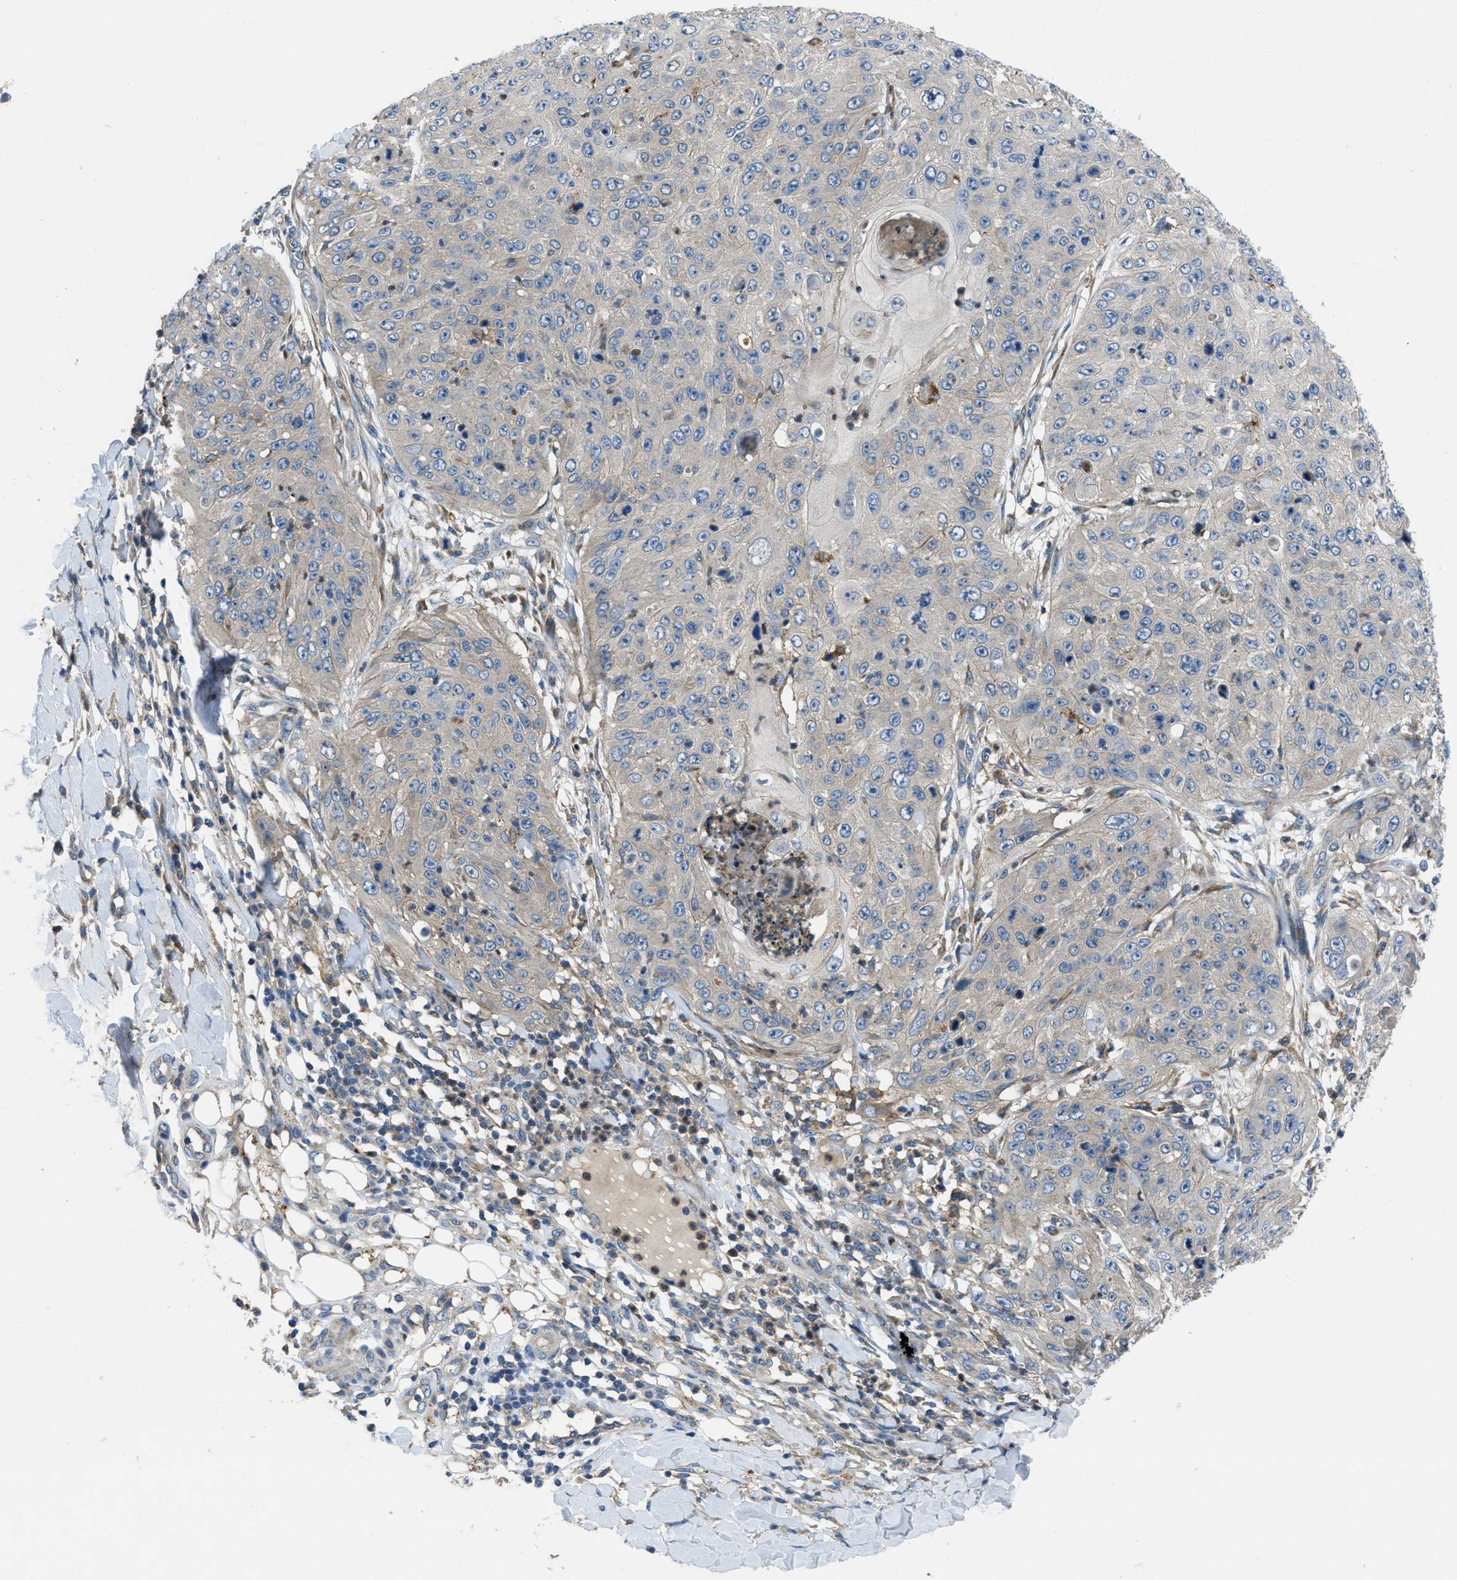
{"staining": {"intensity": "weak", "quantity": "<25%", "location": "cytoplasmic/membranous"}, "tissue": "skin cancer", "cell_type": "Tumor cells", "image_type": "cancer", "snomed": [{"axis": "morphology", "description": "Squamous cell carcinoma, NOS"}, {"axis": "topography", "description": "Skin"}], "caption": "High power microscopy micrograph of an IHC photomicrograph of skin cancer, revealing no significant staining in tumor cells.", "gene": "MAP3K20", "patient": {"sex": "female", "age": 80}}